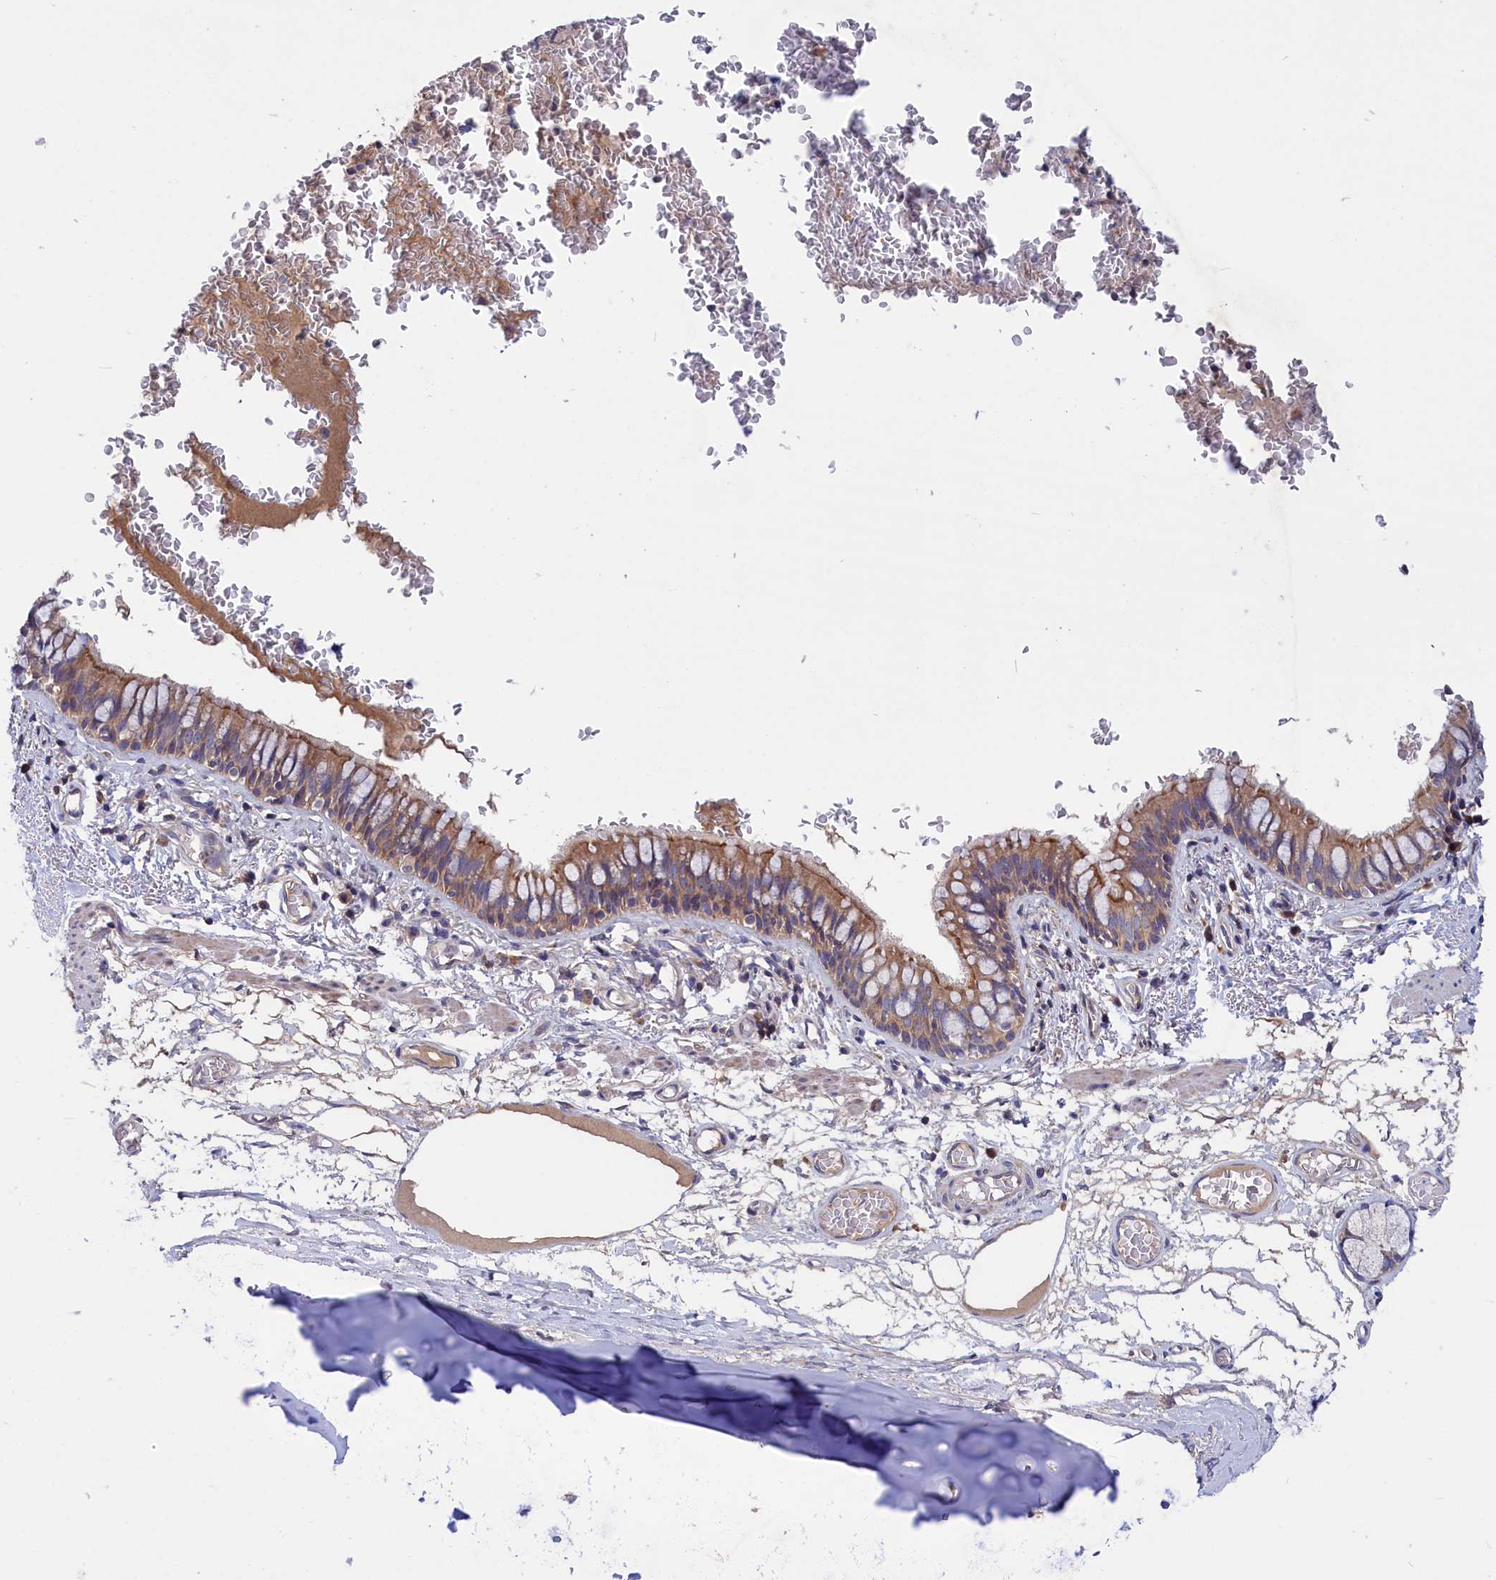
{"staining": {"intensity": "moderate", "quantity": ">75%", "location": "cytoplasmic/membranous"}, "tissue": "bronchus", "cell_type": "Respiratory epithelial cells", "image_type": "normal", "snomed": [{"axis": "morphology", "description": "Normal tissue, NOS"}, {"axis": "topography", "description": "Cartilage tissue"}, {"axis": "topography", "description": "Bronchus"}], "caption": "High-power microscopy captured an IHC photomicrograph of benign bronchus, revealing moderate cytoplasmic/membranous positivity in about >75% of respiratory epithelial cells. The staining was performed using DAB to visualize the protein expression in brown, while the nuclei were stained in blue with hematoxylin (Magnification: 20x).", "gene": "CRACD", "patient": {"sex": "female", "age": 36}}